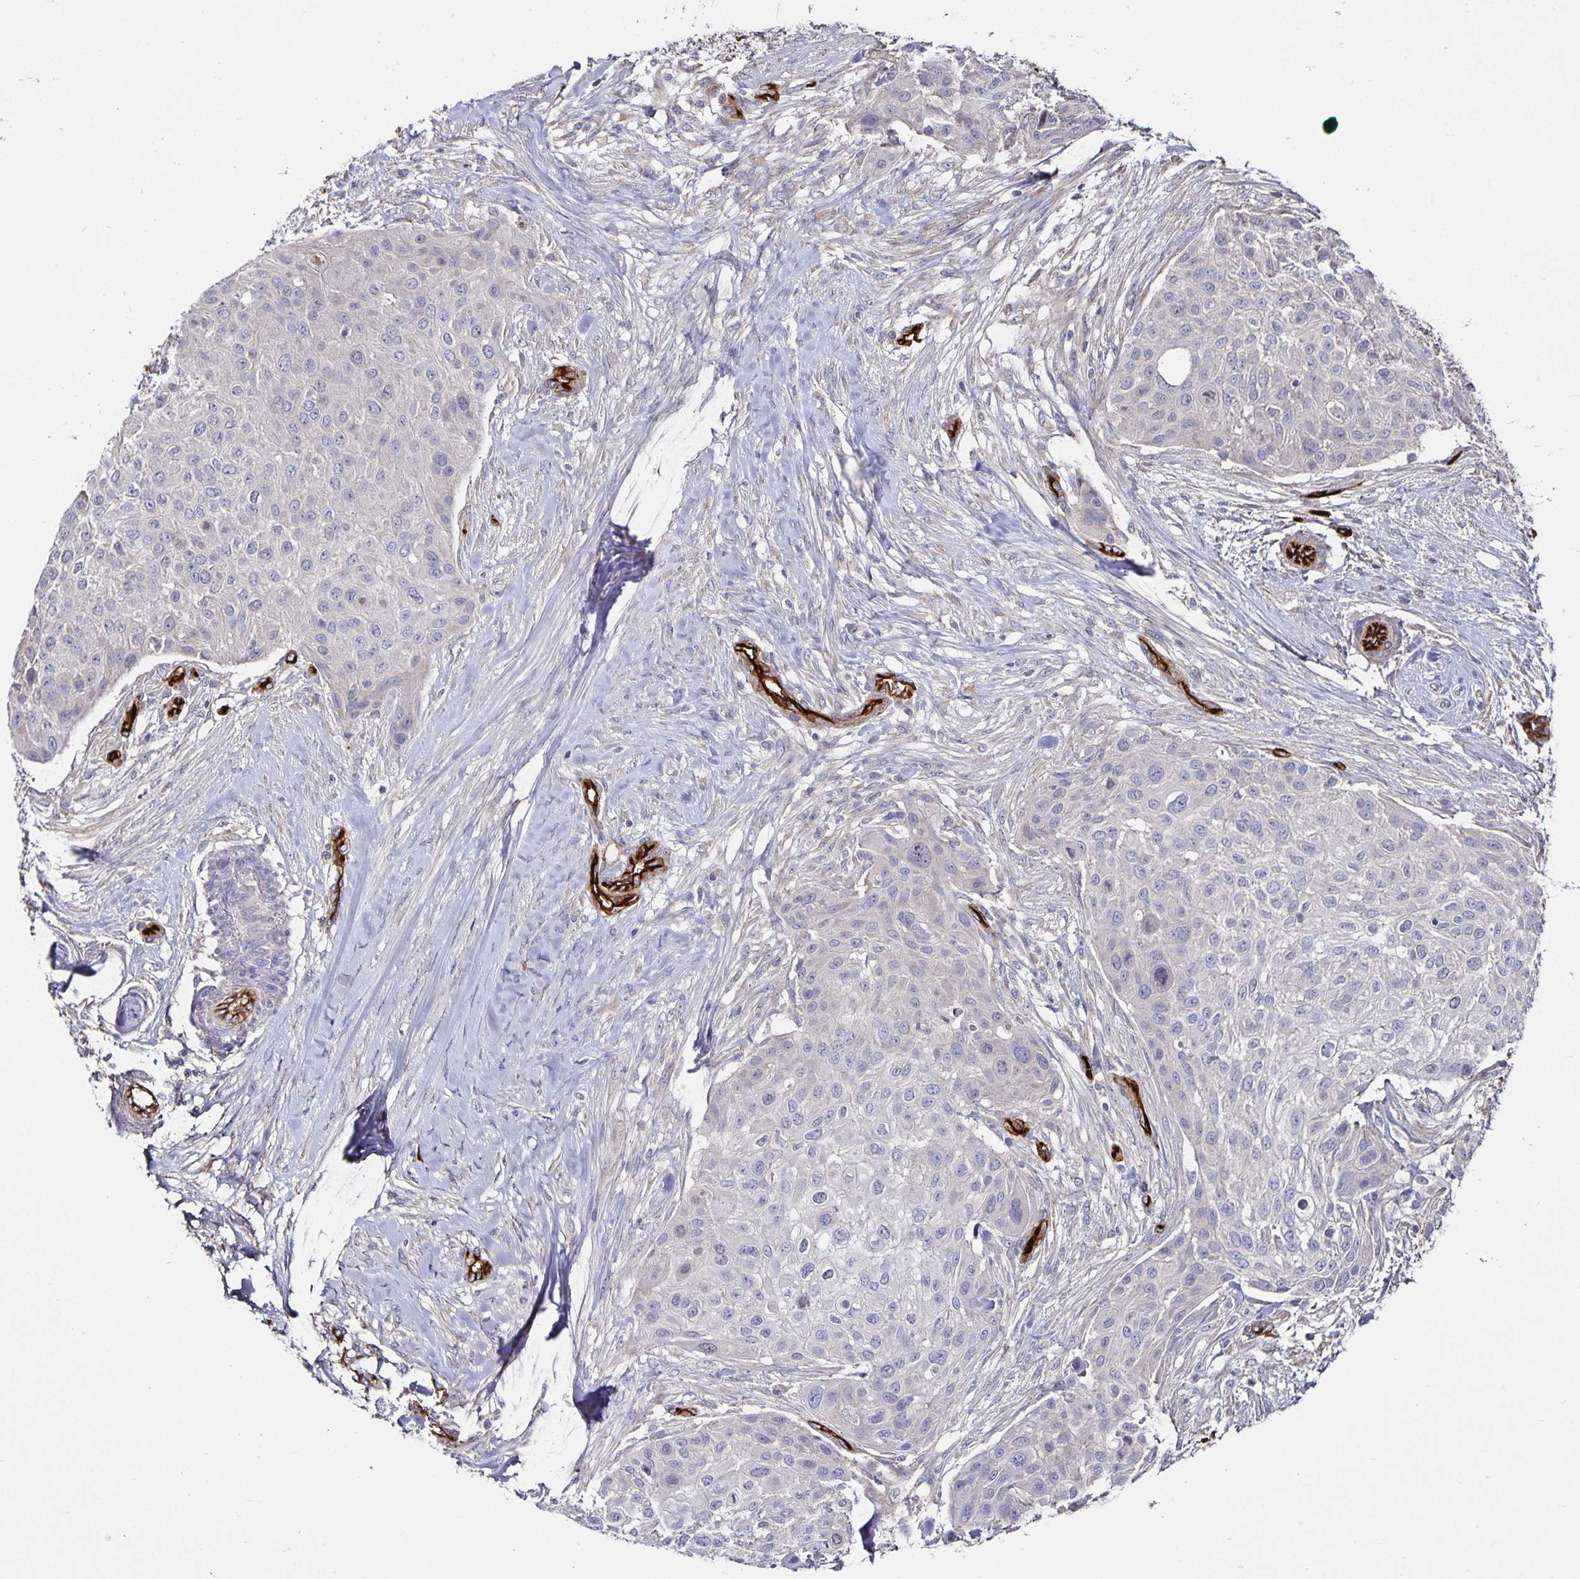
{"staining": {"intensity": "negative", "quantity": "none", "location": "none"}, "tissue": "skin cancer", "cell_type": "Tumor cells", "image_type": "cancer", "snomed": [{"axis": "morphology", "description": "Squamous cell carcinoma, NOS"}, {"axis": "topography", "description": "Skin"}], "caption": "High power microscopy image of an immunohistochemistry image of squamous cell carcinoma (skin), revealing no significant positivity in tumor cells. The staining was performed using DAB to visualize the protein expression in brown, while the nuclei were stained in blue with hematoxylin (Magnification: 20x).", "gene": "PODXL", "patient": {"sex": "female", "age": 87}}